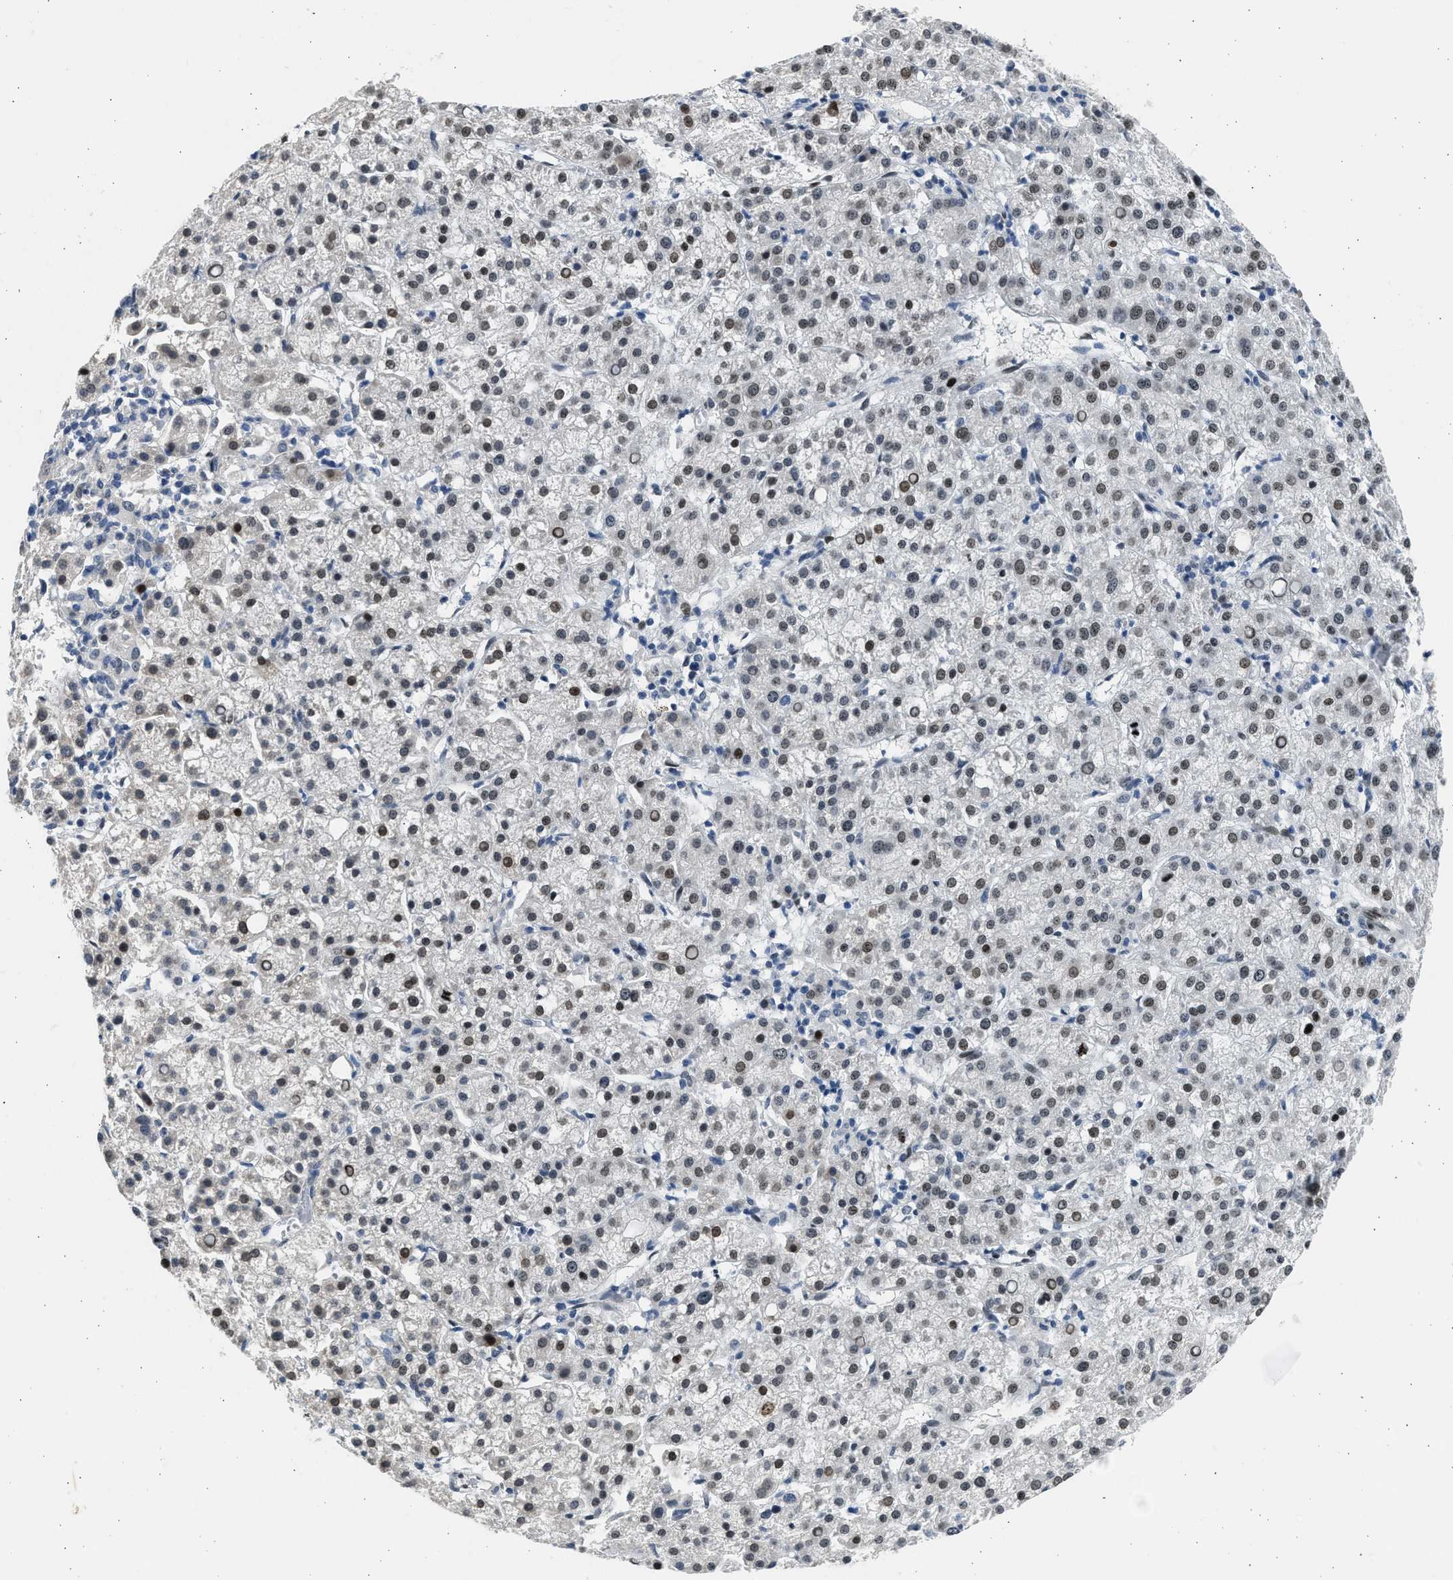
{"staining": {"intensity": "moderate", "quantity": ">75%", "location": "nuclear"}, "tissue": "liver cancer", "cell_type": "Tumor cells", "image_type": "cancer", "snomed": [{"axis": "morphology", "description": "Carcinoma, Hepatocellular, NOS"}, {"axis": "topography", "description": "Liver"}], "caption": "Hepatocellular carcinoma (liver) tissue displays moderate nuclear staining in approximately >75% of tumor cells", "gene": "HMGN3", "patient": {"sex": "female", "age": 58}}